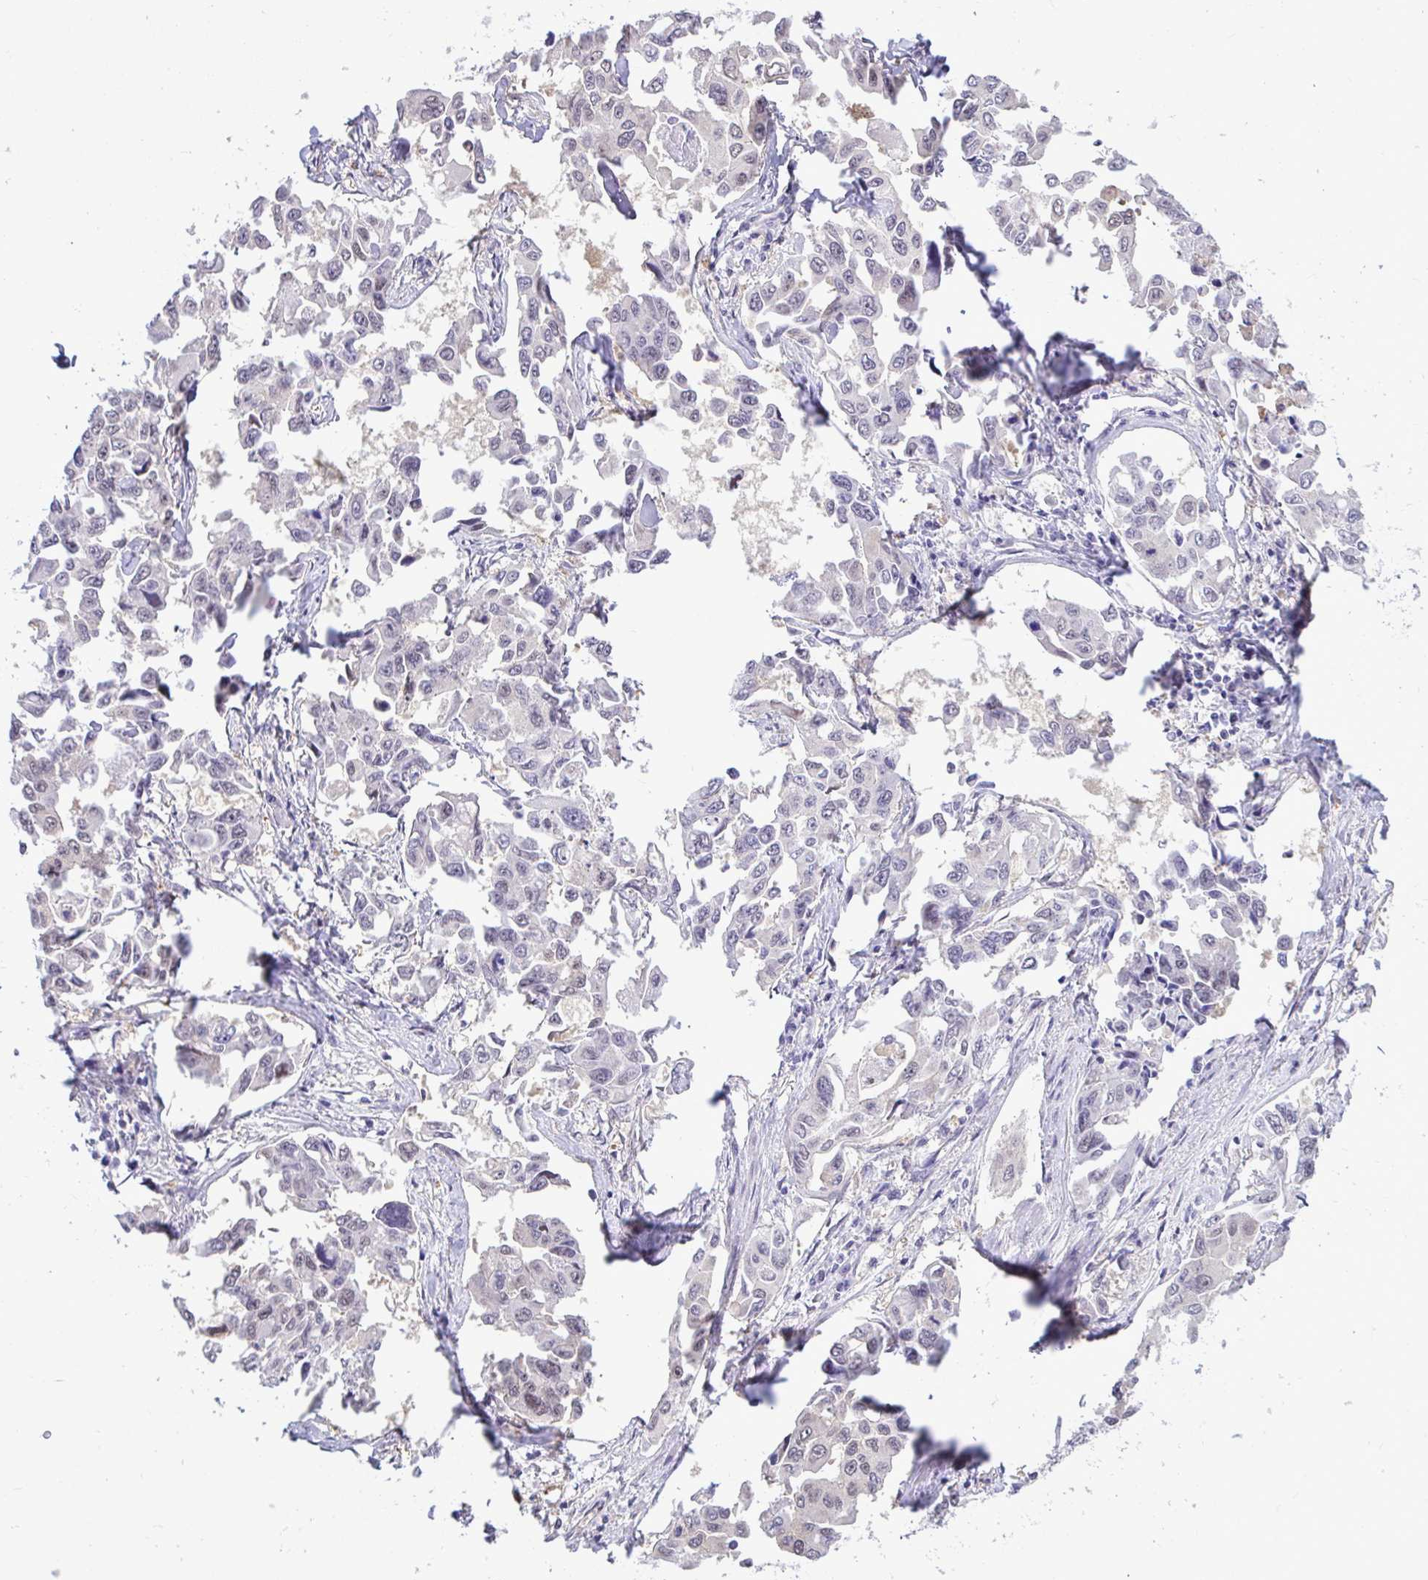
{"staining": {"intensity": "weak", "quantity": "<25%", "location": "nuclear"}, "tissue": "lung cancer", "cell_type": "Tumor cells", "image_type": "cancer", "snomed": [{"axis": "morphology", "description": "Adenocarcinoma, NOS"}, {"axis": "topography", "description": "Lung"}], "caption": "Immunohistochemical staining of adenocarcinoma (lung) displays no significant expression in tumor cells.", "gene": "ZNF485", "patient": {"sex": "male", "age": 64}}